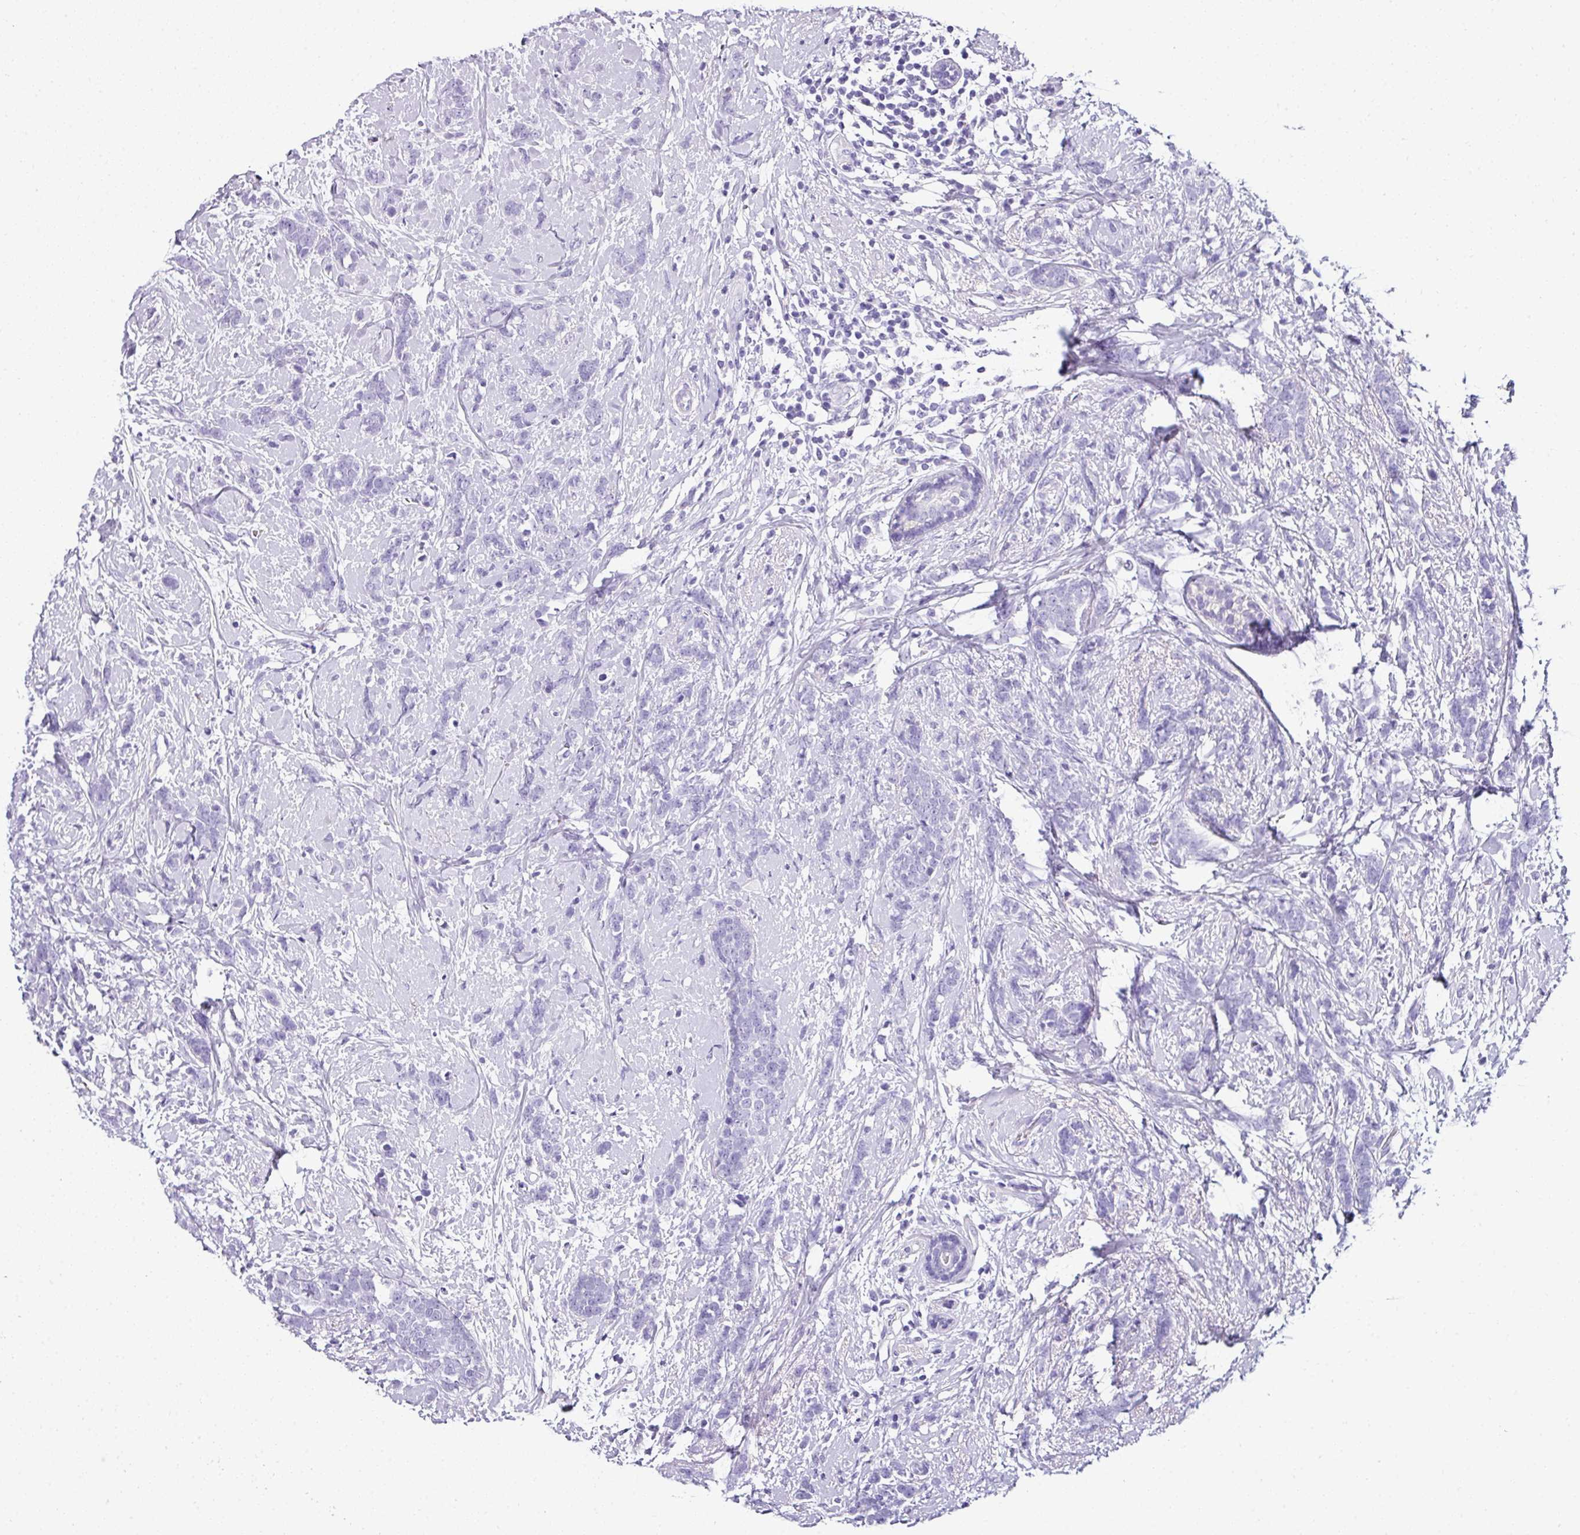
{"staining": {"intensity": "negative", "quantity": "none", "location": "none"}, "tissue": "breast cancer", "cell_type": "Tumor cells", "image_type": "cancer", "snomed": [{"axis": "morphology", "description": "Lobular carcinoma"}, {"axis": "topography", "description": "Breast"}], "caption": "Image shows no significant protein positivity in tumor cells of lobular carcinoma (breast). Brightfield microscopy of immunohistochemistry stained with DAB (3,3'-diaminobenzidine) (brown) and hematoxylin (blue), captured at high magnification.", "gene": "NAPSA", "patient": {"sex": "female", "age": 58}}